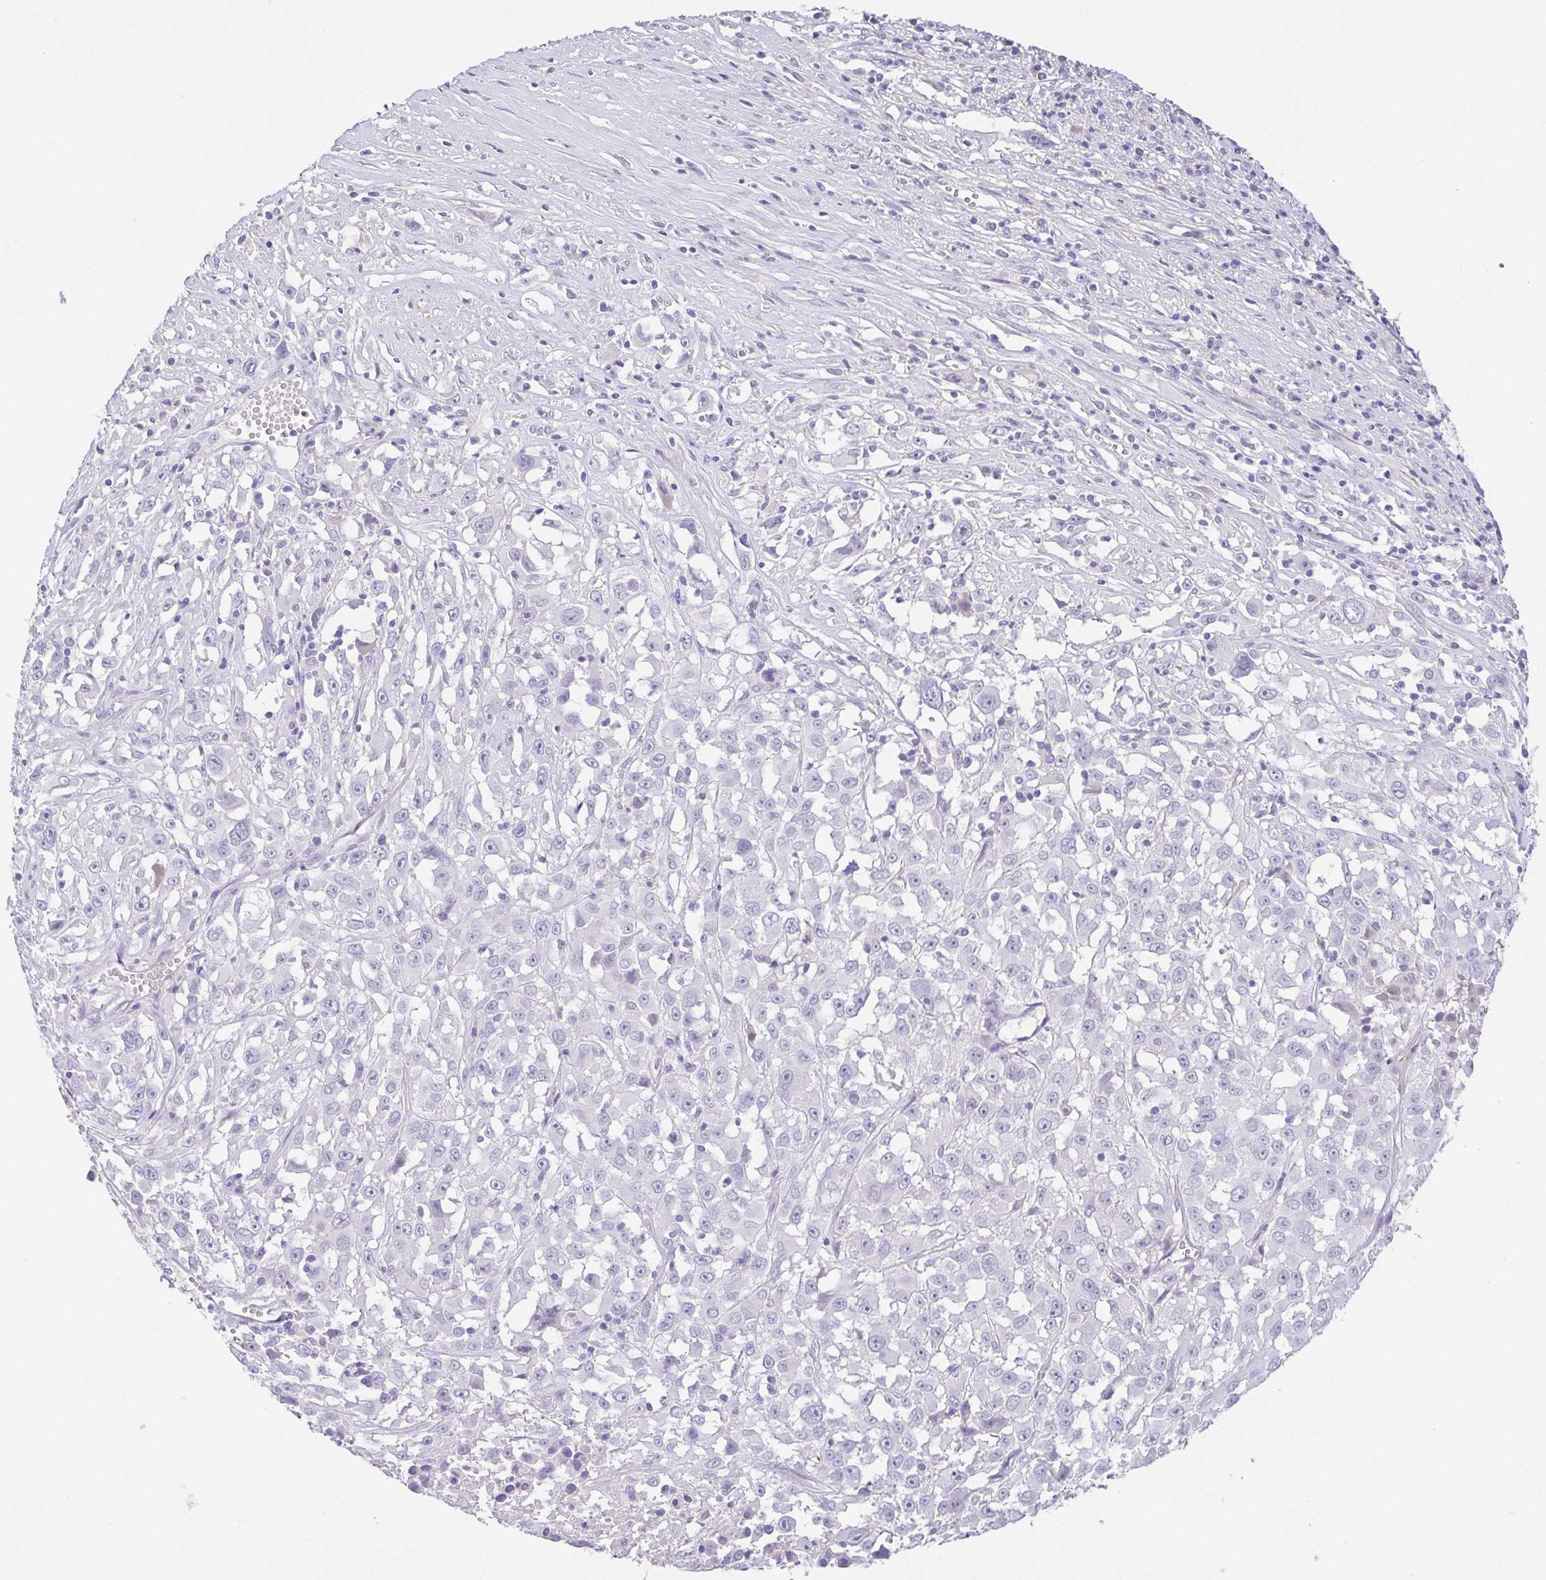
{"staining": {"intensity": "negative", "quantity": "none", "location": "none"}, "tissue": "melanoma", "cell_type": "Tumor cells", "image_type": "cancer", "snomed": [{"axis": "morphology", "description": "Malignant melanoma, Metastatic site"}, {"axis": "topography", "description": "Soft tissue"}], "caption": "Tumor cells are negative for brown protein staining in melanoma. (Brightfield microscopy of DAB (3,3'-diaminobenzidine) immunohistochemistry at high magnification).", "gene": "HAPLN2", "patient": {"sex": "male", "age": 50}}